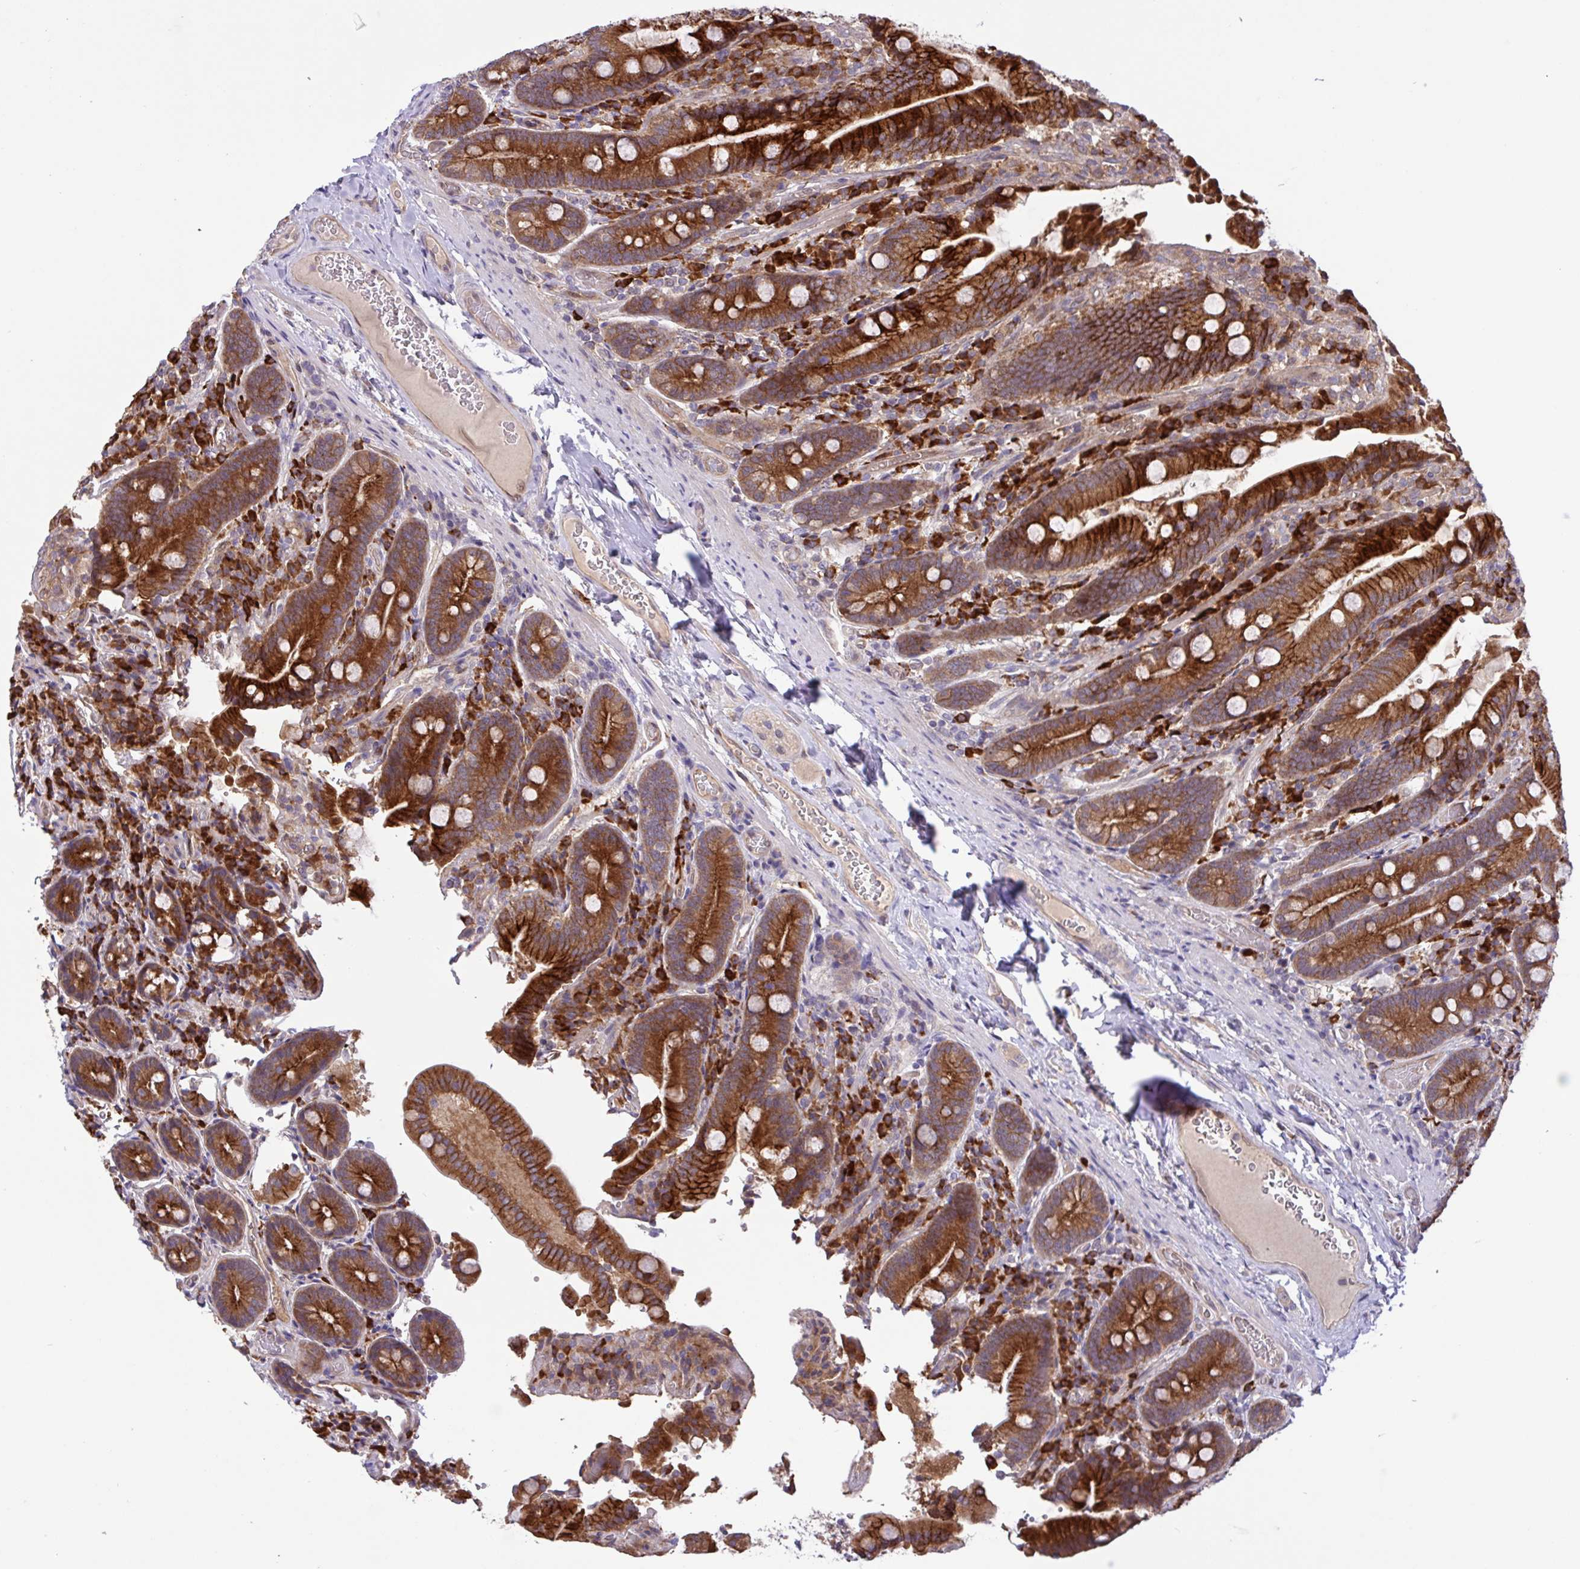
{"staining": {"intensity": "strong", "quantity": ">75%", "location": "cytoplasmic/membranous"}, "tissue": "duodenum", "cell_type": "Glandular cells", "image_type": "normal", "snomed": [{"axis": "morphology", "description": "Normal tissue, NOS"}, {"axis": "topography", "description": "Duodenum"}], "caption": "DAB immunohistochemical staining of normal human duodenum exhibits strong cytoplasmic/membranous protein expression in about >75% of glandular cells. The staining was performed using DAB (3,3'-diaminobenzidine) to visualize the protein expression in brown, while the nuclei were stained in blue with hematoxylin (Magnification: 20x).", "gene": "INTS10", "patient": {"sex": "female", "age": 62}}